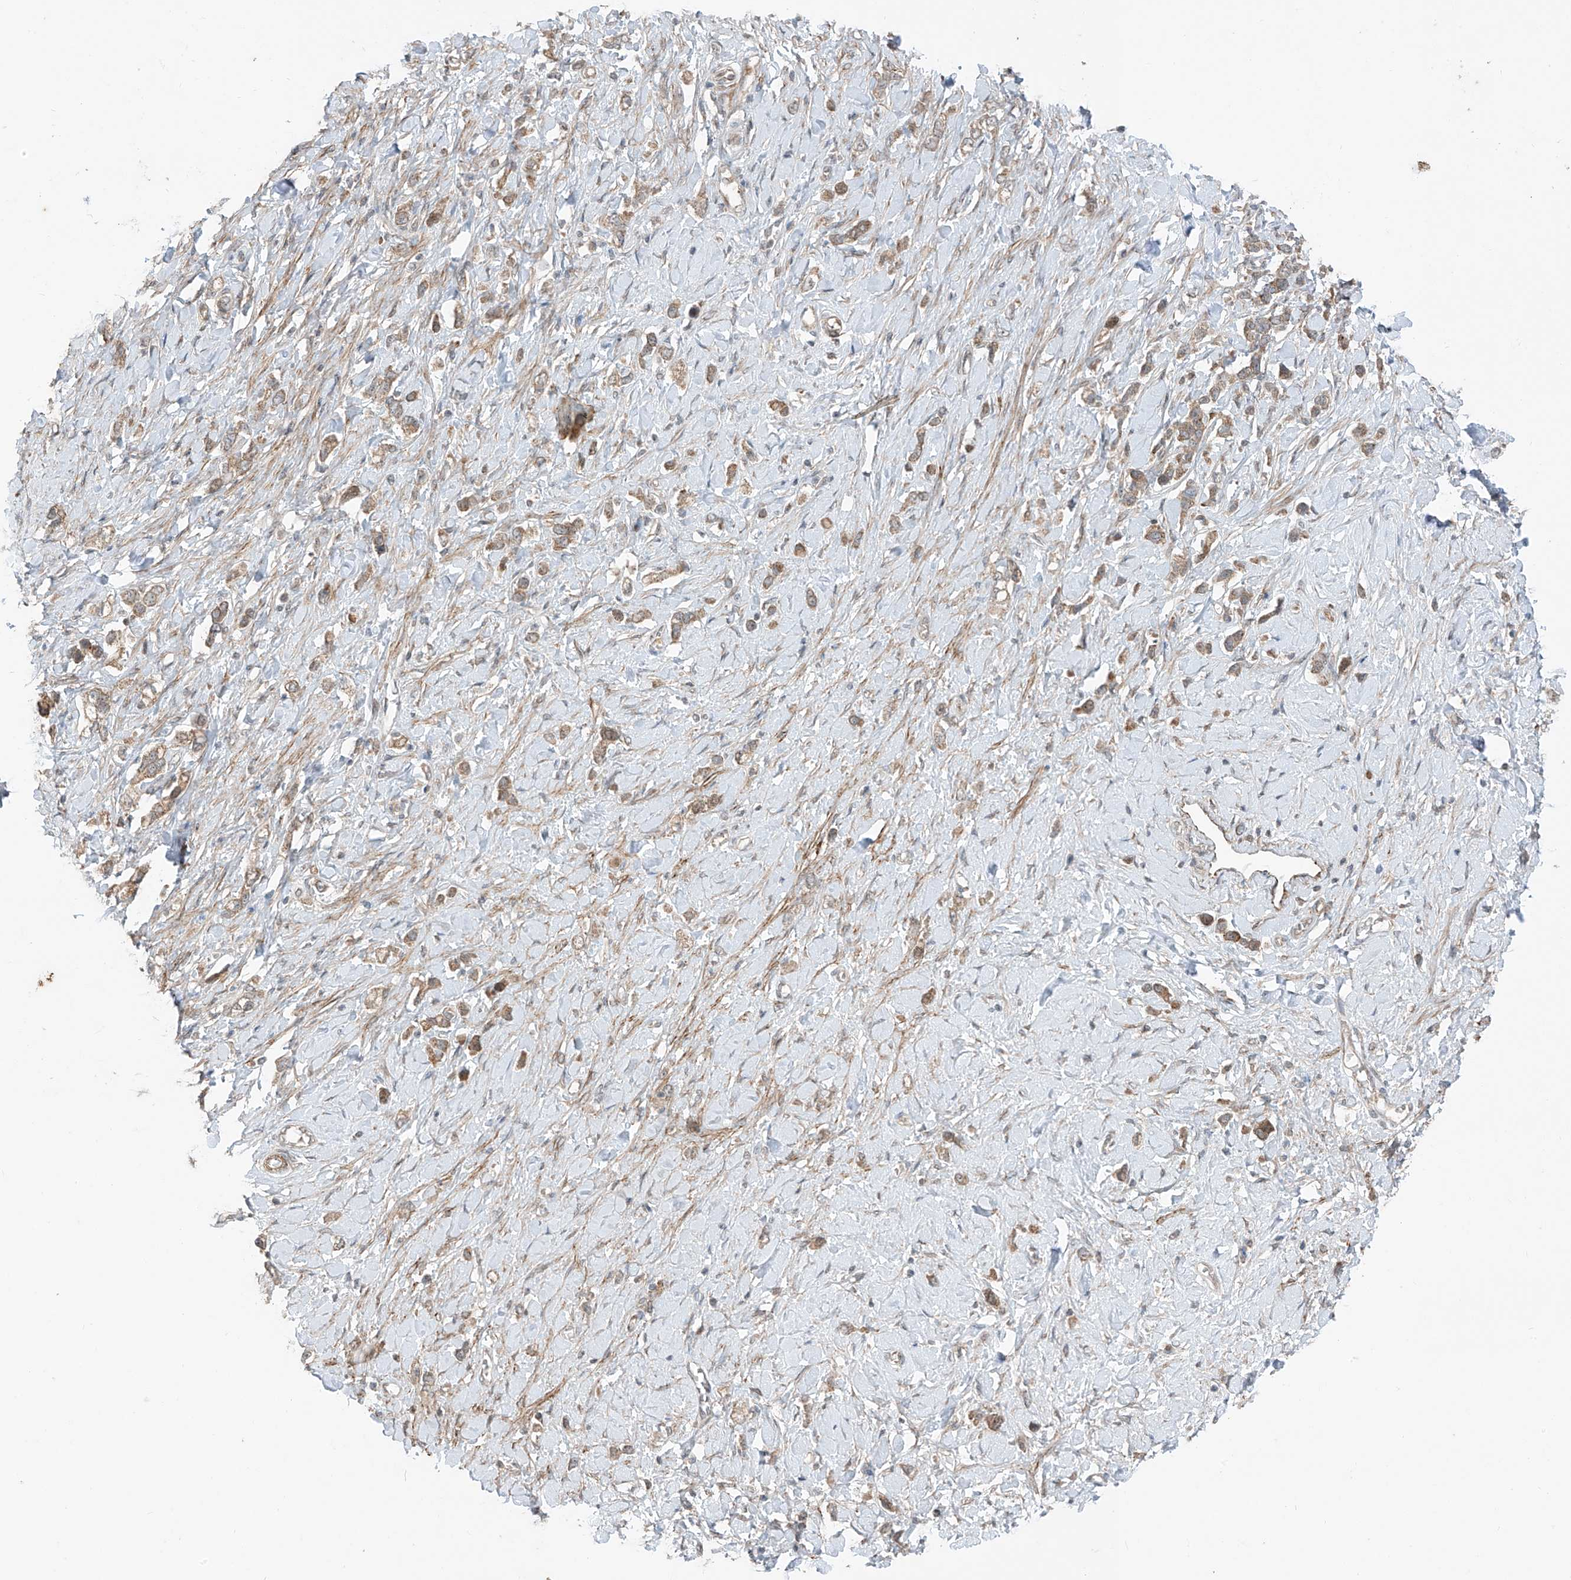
{"staining": {"intensity": "moderate", "quantity": ">75%", "location": "cytoplasmic/membranous"}, "tissue": "stomach cancer", "cell_type": "Tumor cells", "image_type": "cancer", "snomed": [{"axis": "morphology", "description": "Normal tissue, NOS"}, {"axis": "morphology", "description": "Adenocarcinoma, NOS"}, {"axis": "topography", "description": "Stomach, upper"}, {"axis": "topography", "description": "Stomach"}], "caption": "A high-resolution micrograph shows IHC staining of stomach adenocarcinoma, which demonstrates moderate cytoplasmic/membranous staining in about >75% of tumor cells.", "gene": "PDE11A", "patient": {"sex": "female", "age": 65}}